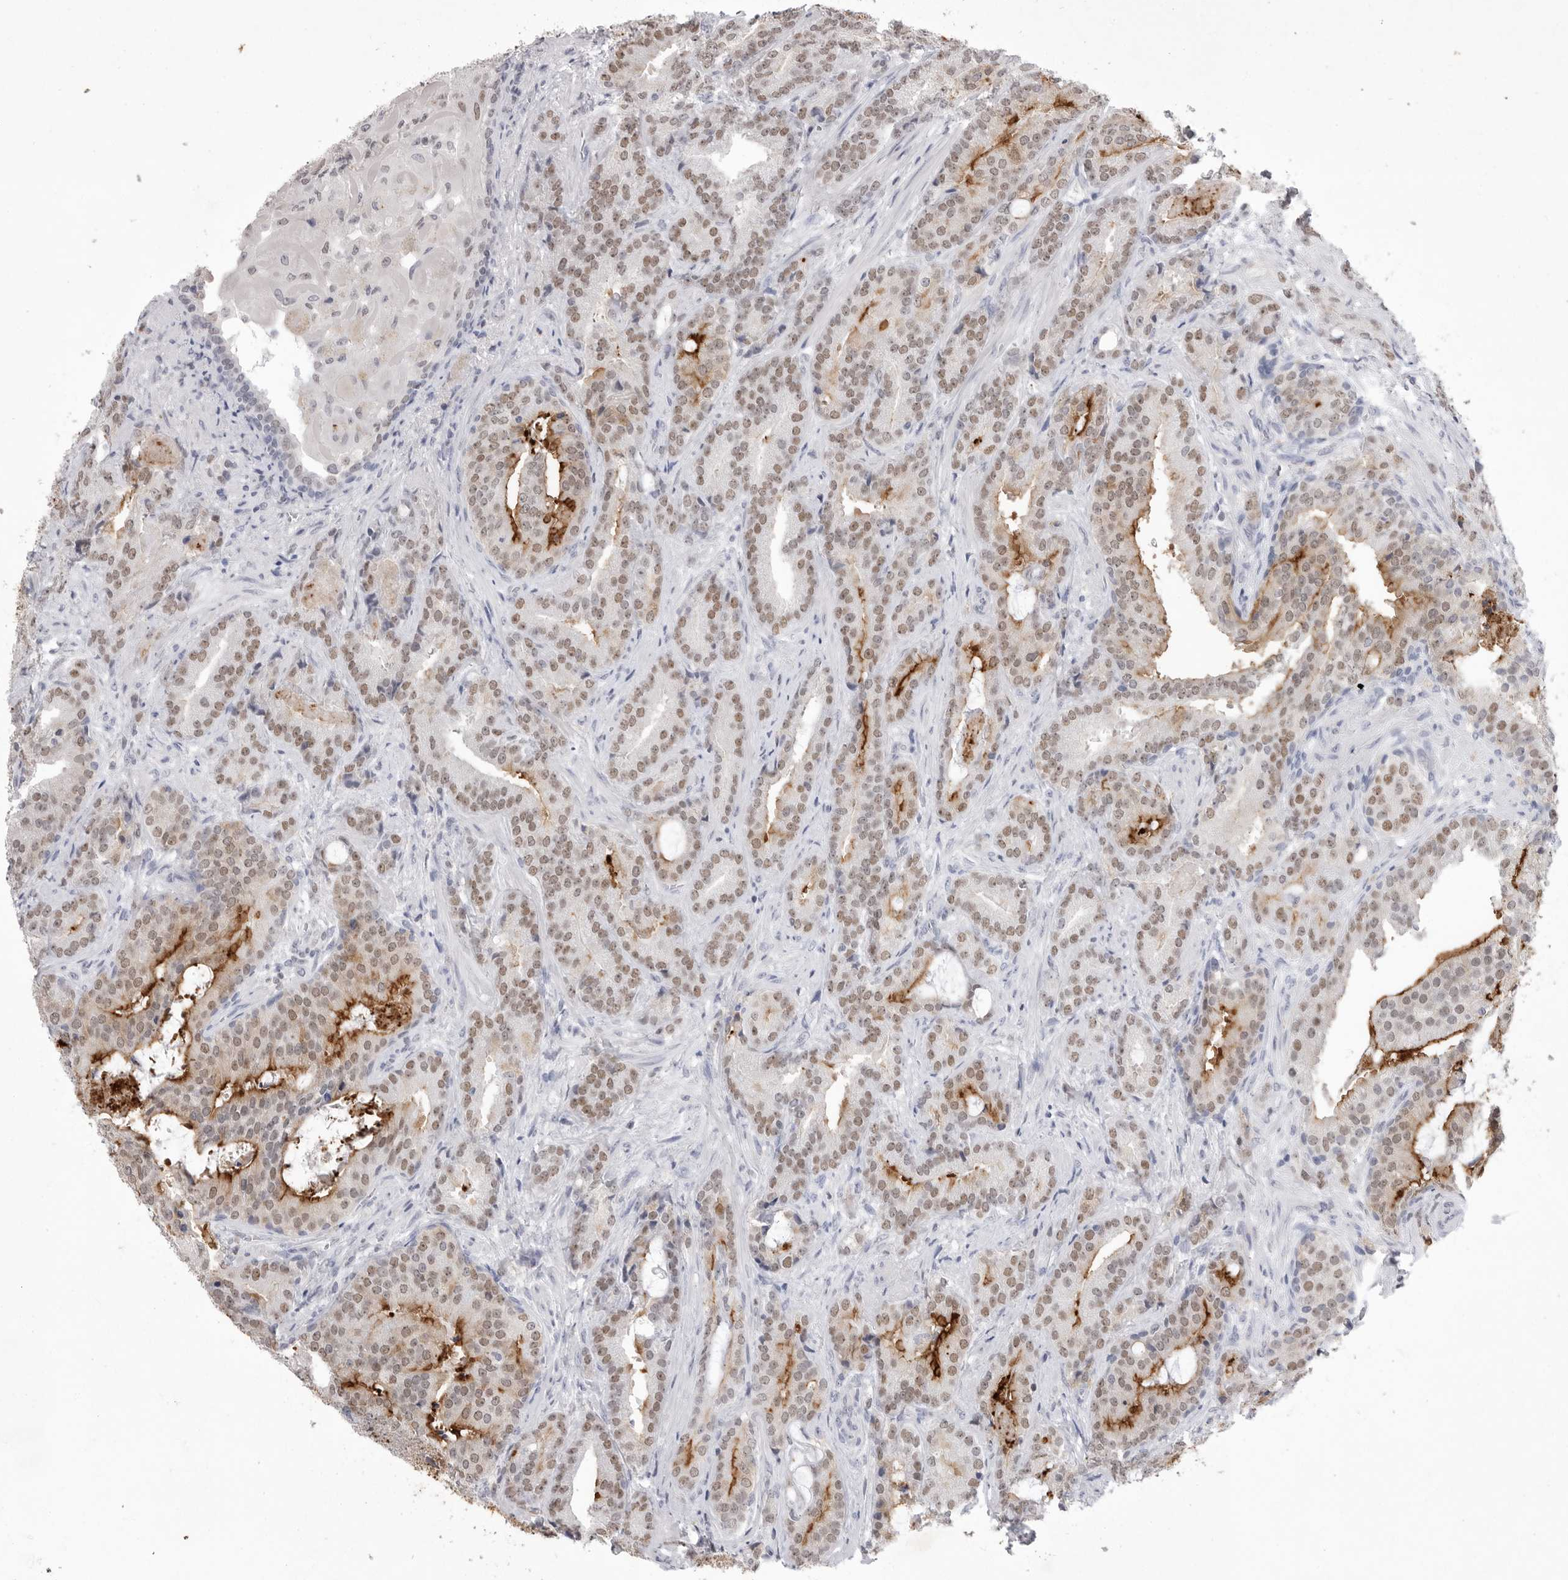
{"staining": {"intensity": "moderate", "quantity": ">75%", "location": "cytoplasmic/membranous,nuclear"}, "tissue": "prostate cancer", "cell_type": "Tumor cells", "image_type": "cancer", "snomed": [{"axis": "morphology", "description": "Adenocarcinoma, Low grade"}, {"axis": "topography", "description": "Prostate"}], "caption": "An image of prostate adenocarcinoma (low-grade) stained for a protein reveals moderate cytoplasmic/membranous and nuclear brown staining in tumor cells.", "gene": "ZBTB7B", "patient": {"sex": "male", "age": 67}}